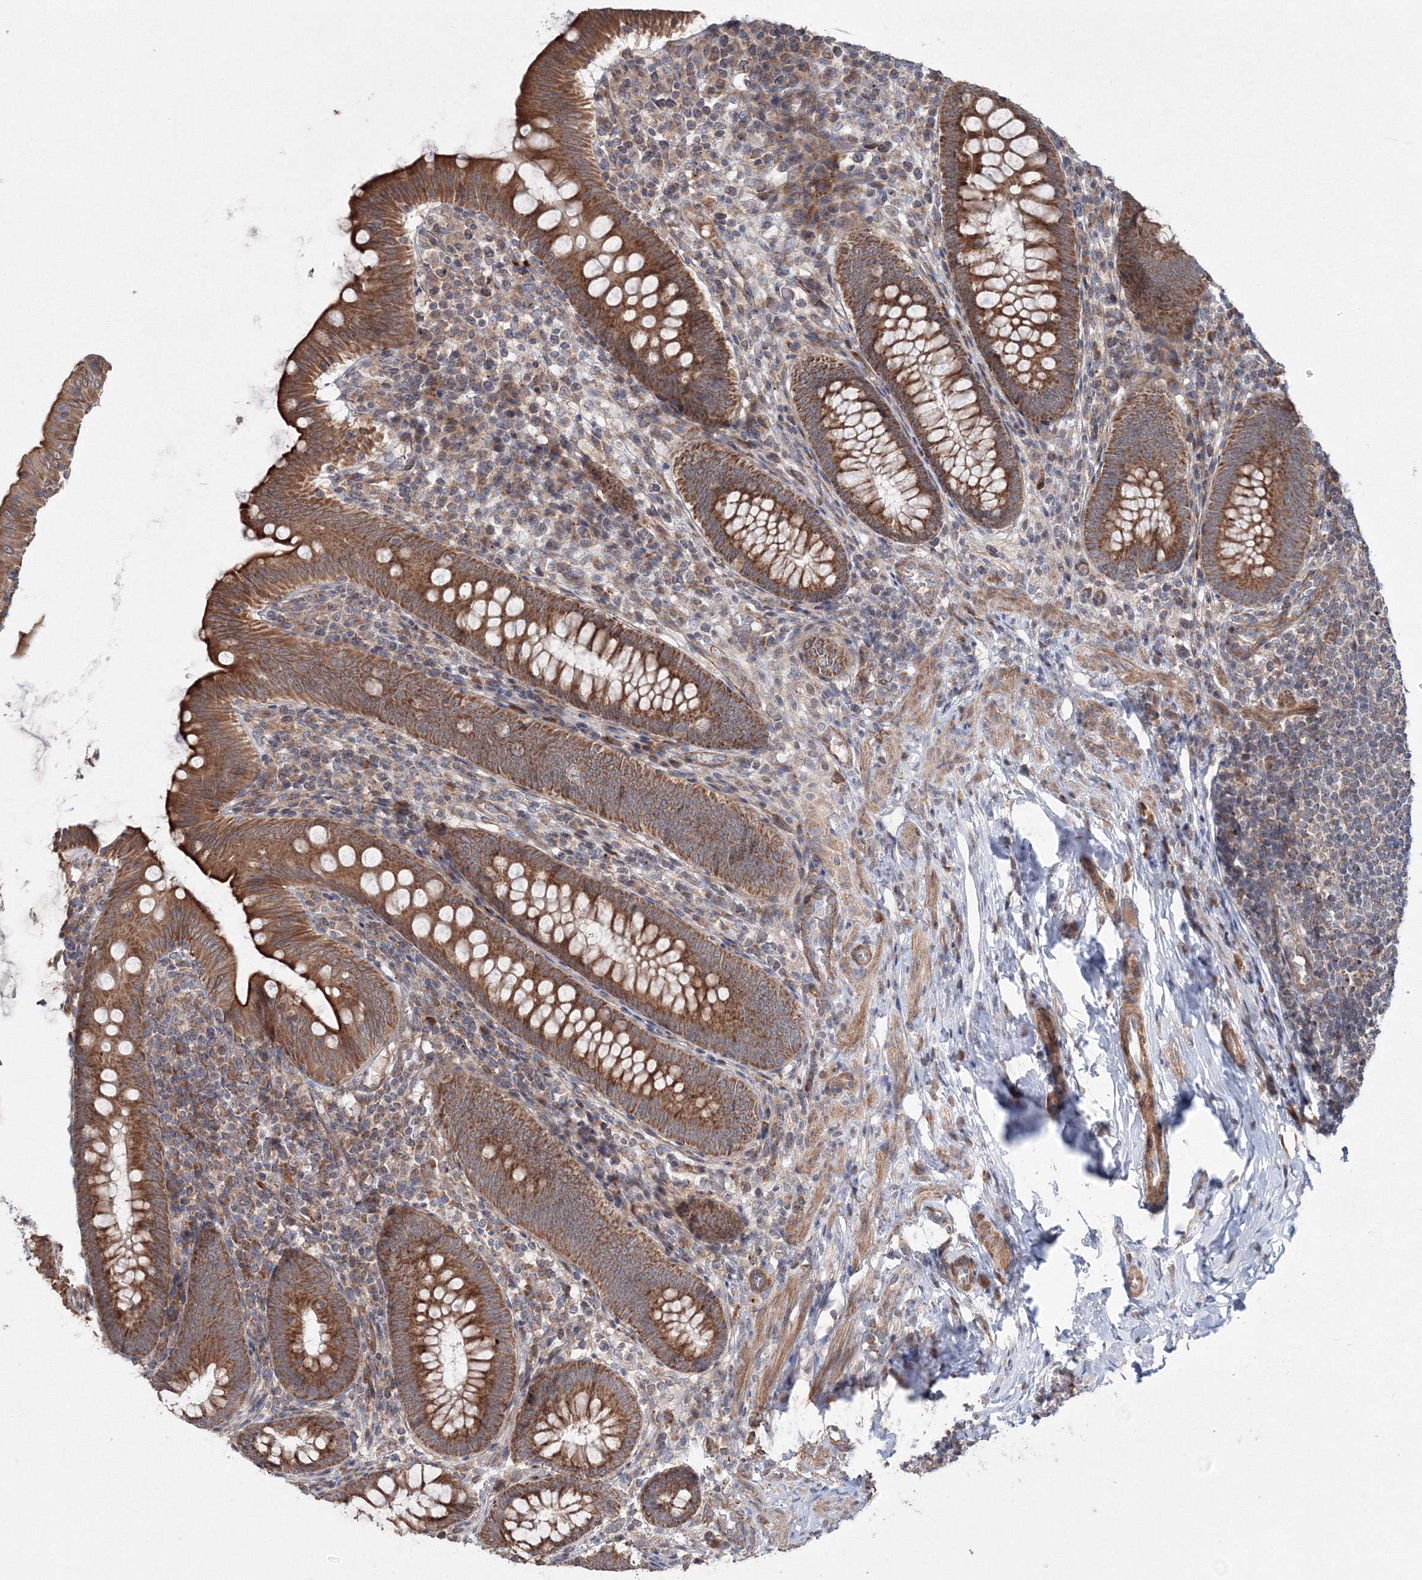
{"staining": {"intensity": "strong", "quantity": ">75%", "location": "cytoplasmic/membranous"}, "tissue": "appendix", "cell_type": "Glandular cells", "image_type": "normal", "snomed": [{"axis": "morphology", "description": "Normal tissue, NOS"}, {"axis": "topography", "description": "Appendix"}], "caption": "Immunohistochemistry image of benign human appendix stained for a protein (brown), which shows high levels of strong cytoplasmic/membranous expression in approximately >75% of glandular cells.", "gene": "NOA1", "patient": {"sex": "male", "age": 14}}